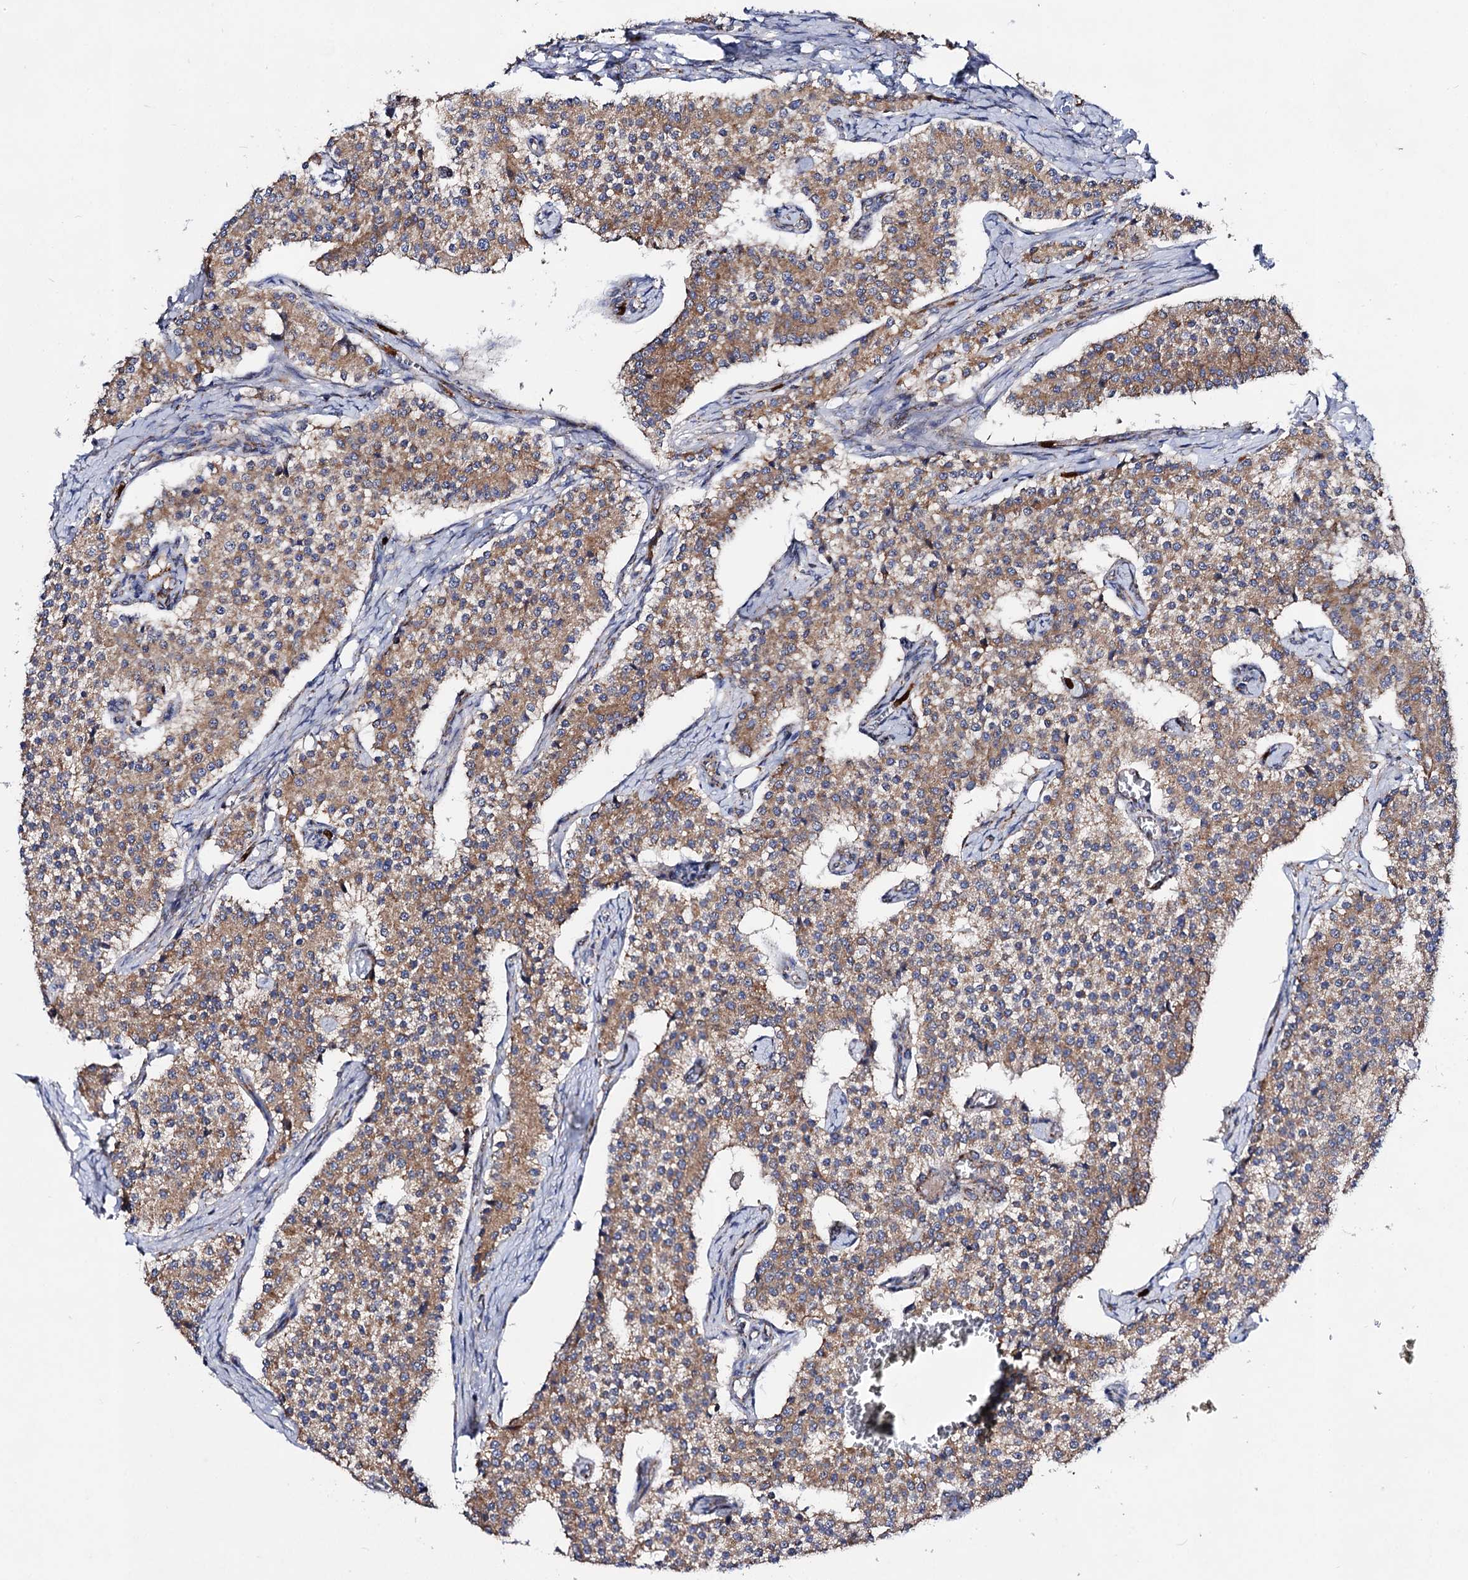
{"staining": {"intensity": "moderate", "quantity": ">75%", "location": "cytoplasmic/membranous"}, "tissue": "carcinoid", "cell_type": "Tumor cells", "image_type": "cancer", "snomed": [{"axis": "morphology", "description": "Carcinoid, malignant, NOS"}, {"axis": "topography", "description": "Colon"}], "caption": "Immunohistochemical staining of human carcinoid reveals medium levels of moderate cytoplasmic/membranous positivity in approximately >75% of tumor cells. (DAB IHC, brown staining for protein, blue staining for nuclei).", "gene": "ACAD9", "patient": {"sex": "female", "age": 52}}